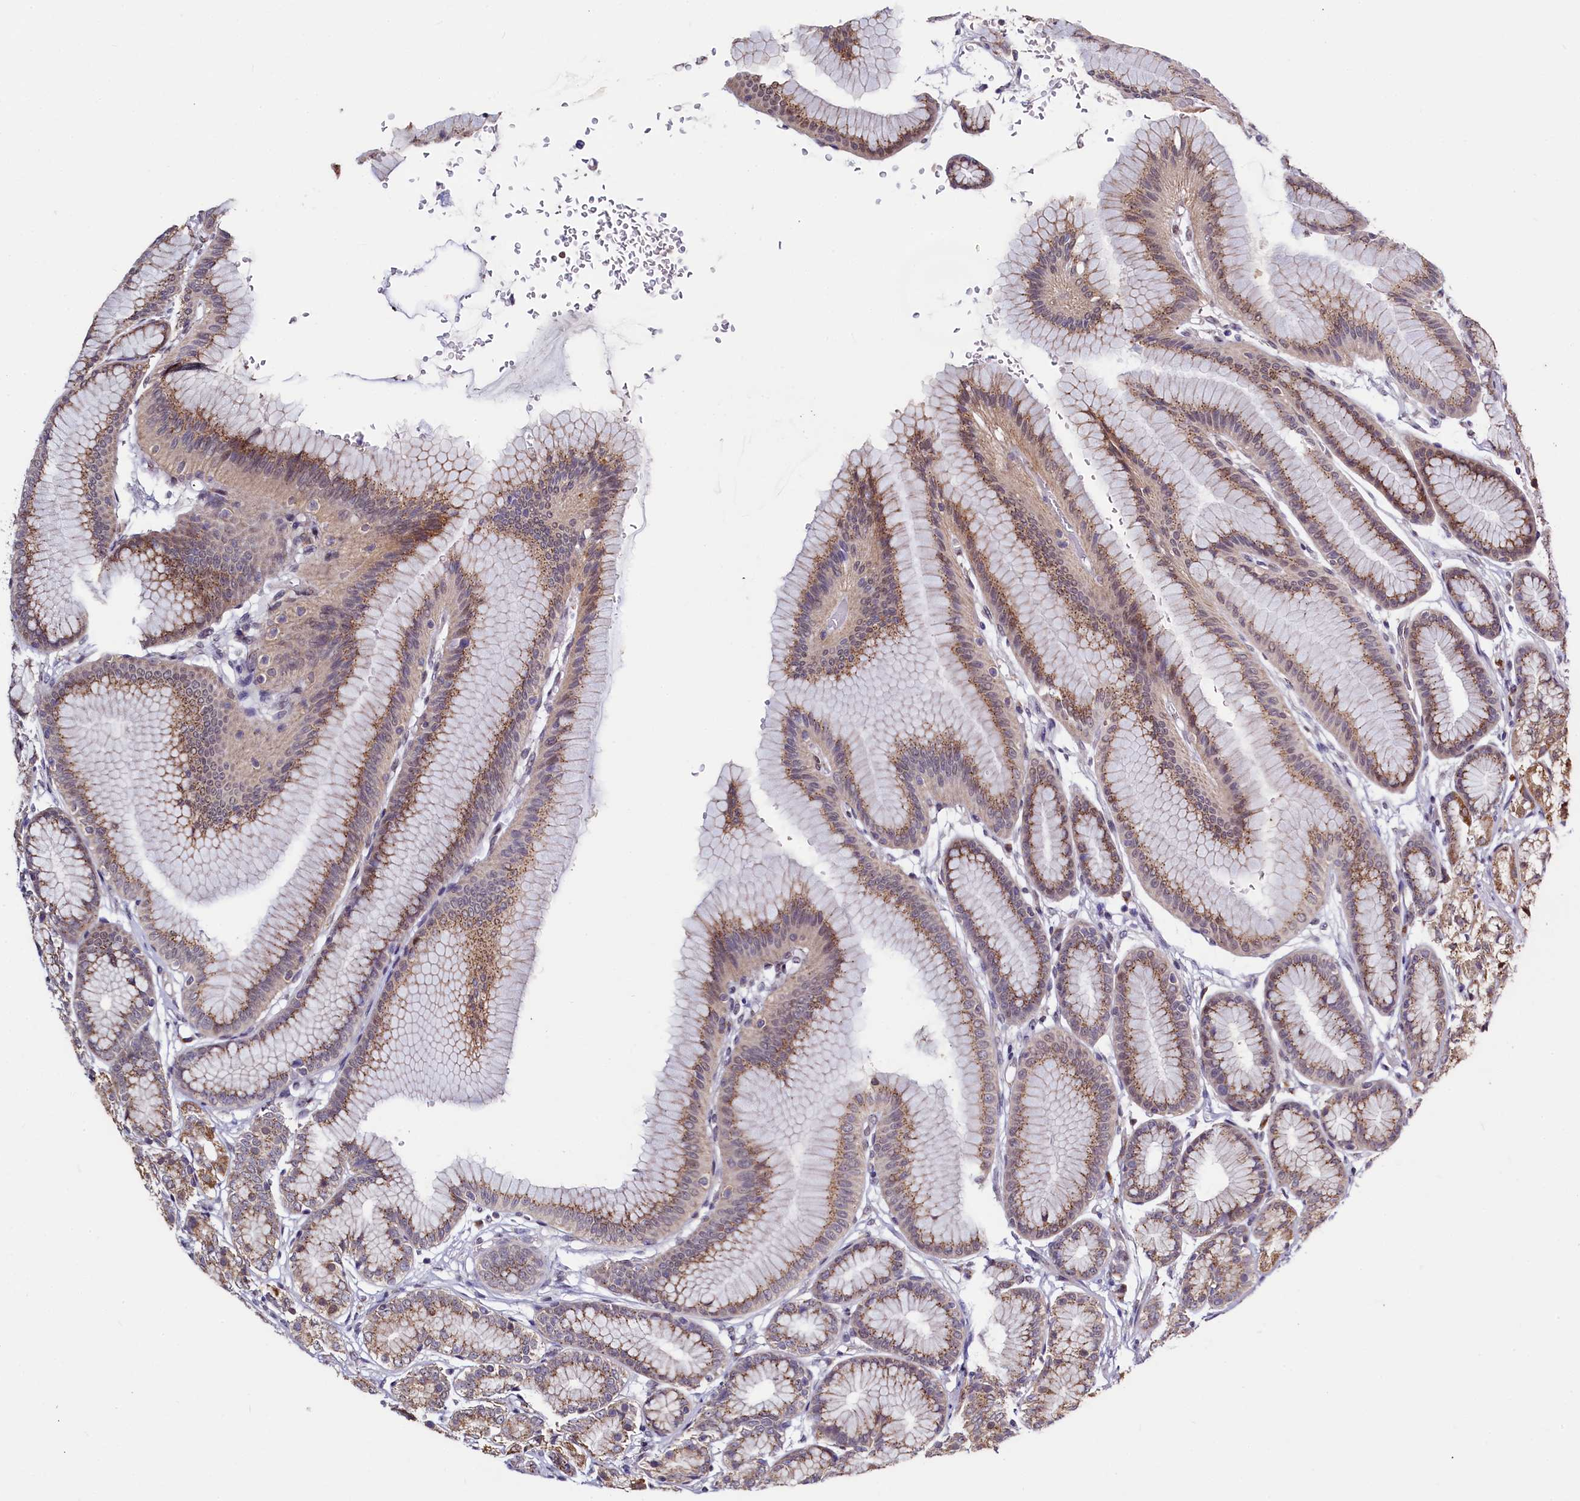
{"staining": {"intensity": "moderate", "quantity": ">75%", "location": "cytoplasmic/membranous"}, "tissue": "stomach", "cell_type": "Glandular cells", "image_type": "normal", "snomed": [{"axis": "morphology", "description": "Normal tissue, NOS"}, {"axis": "morphology", "description": "Adenocarcinoma, NOS"}, {"axis": "morphology", "description": "Adenocarcinoma, High grade"}, {"axis": "topography", "description": "Stomach, upper"}, {"axis": "topography", "description": "Stomach"}], "caption": "Benign stomach demonstrates moderate cytoplasmic/membranous positivity in approximately >75% of glandular cells, visualized by immunohistochemistry. The staining was performed using DAB to visualize the protein expression in brown, while the nuclei were stained in blue with hematoxylin (Magnification: 20x).", "gene": "SEC24C", "patient": {"sex": "female", "age": 65}}